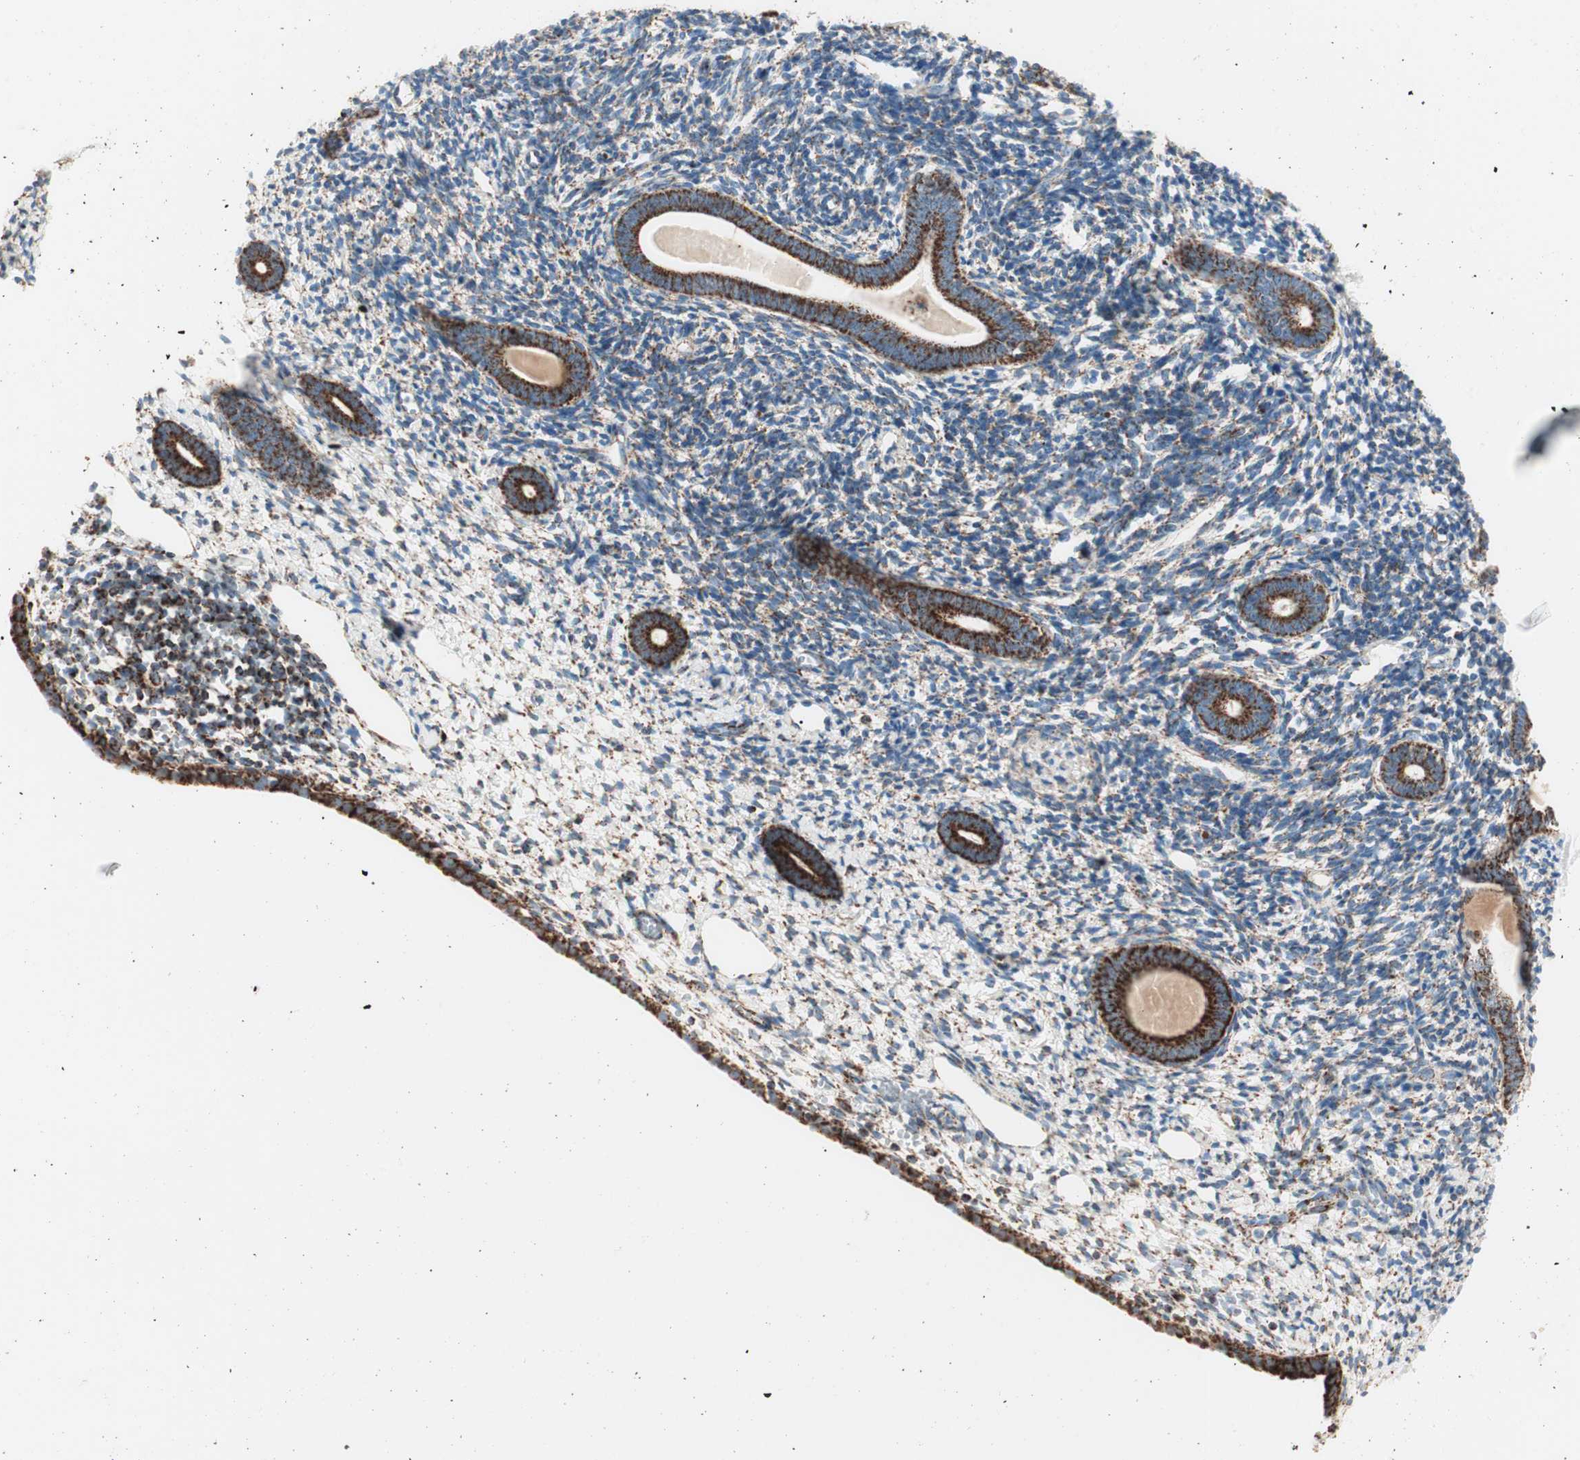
{"staining": {"intensity": "strong", "quantity": "25%-75%", "location": "cytoplasmic/membranous"}, "tissue": "endometrium", "cell_type": "Cells in endometrial stroma", "image_type": "normal", "snomed": [{"axis": "morphology", "description": "Normal tissue, NOS"}, {"axis": "topography", "description": "Endometrium"}], "caption": "Immunohistochemistry image of unremarkable endometrium: human endometrium stained using immunohistochemistry (IHC) reveals high levels of strong protein expression localized specifically in the cytoplasmic/membranous of cells in endometrial stroma, appearing as a cytoplasmic/membranous brown color.", "gene": "TOMM20", "patient": {"sex": "female", "age": 71}}